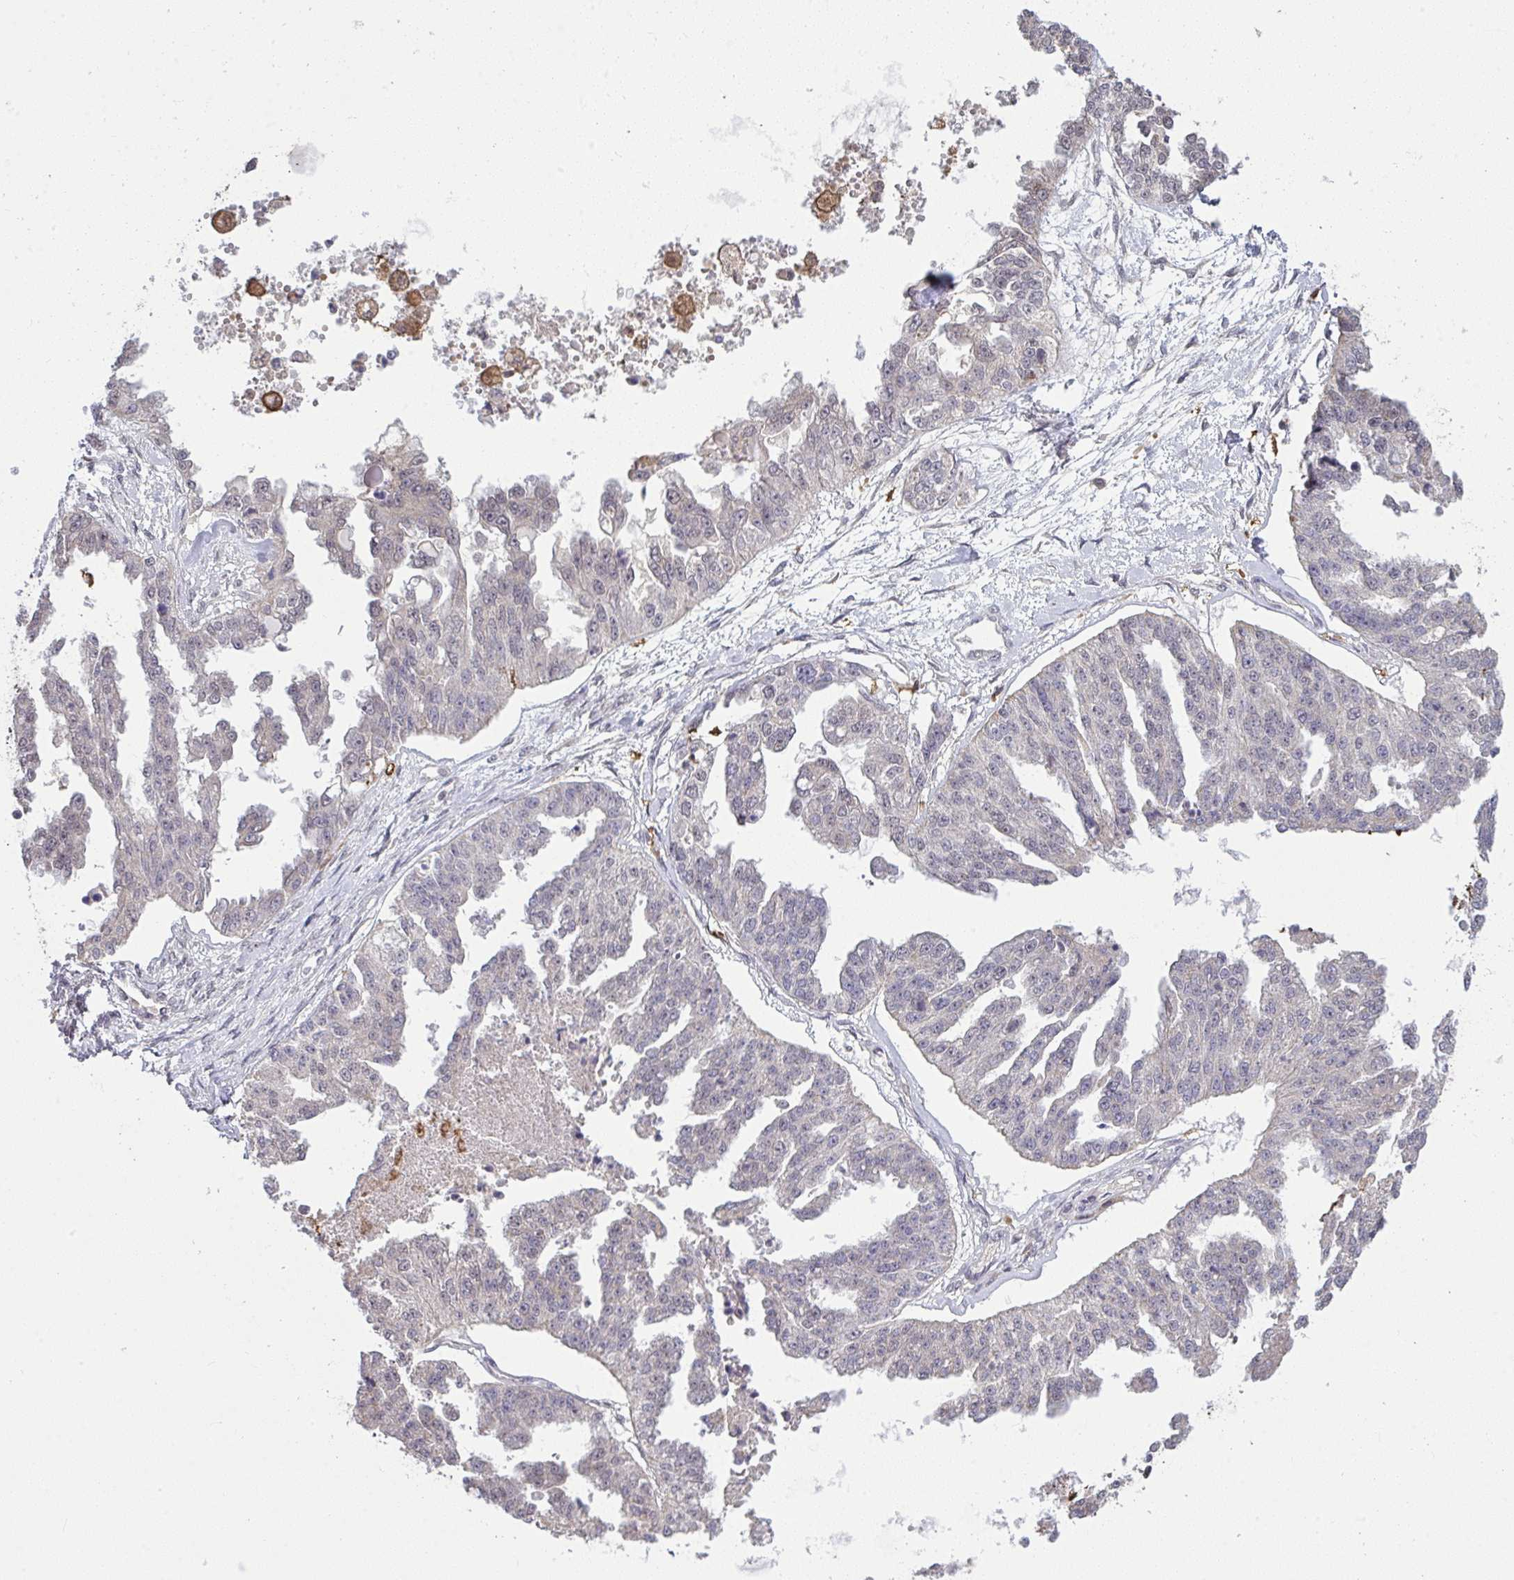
{"staining": {"intensity": "negative", "quantity": "none", "location": "none"}, "tissue": "ovarian cancer", "cell_type": "Tumor cells", "image_type": "cancer", "snomed": [{"axis": "morphology", "description": "Cystadenocarcinoma, serous, NOS"}, {"axis": "topography", "description": "Ovary"}], "caption": "DAB (3,3'-diaminobenzidine) immunohistochemical staining of serous cystadenocarcinoma (ovarian) displays no significant expression in tumor cells. Brightfield microscopy of immunohistochemistry (IHC) stained with DAB (brown) and hematoxylin (blue), captured at high magnification.", "gene": "SAP30", "patient": {"sex": "female", "age": 58}}